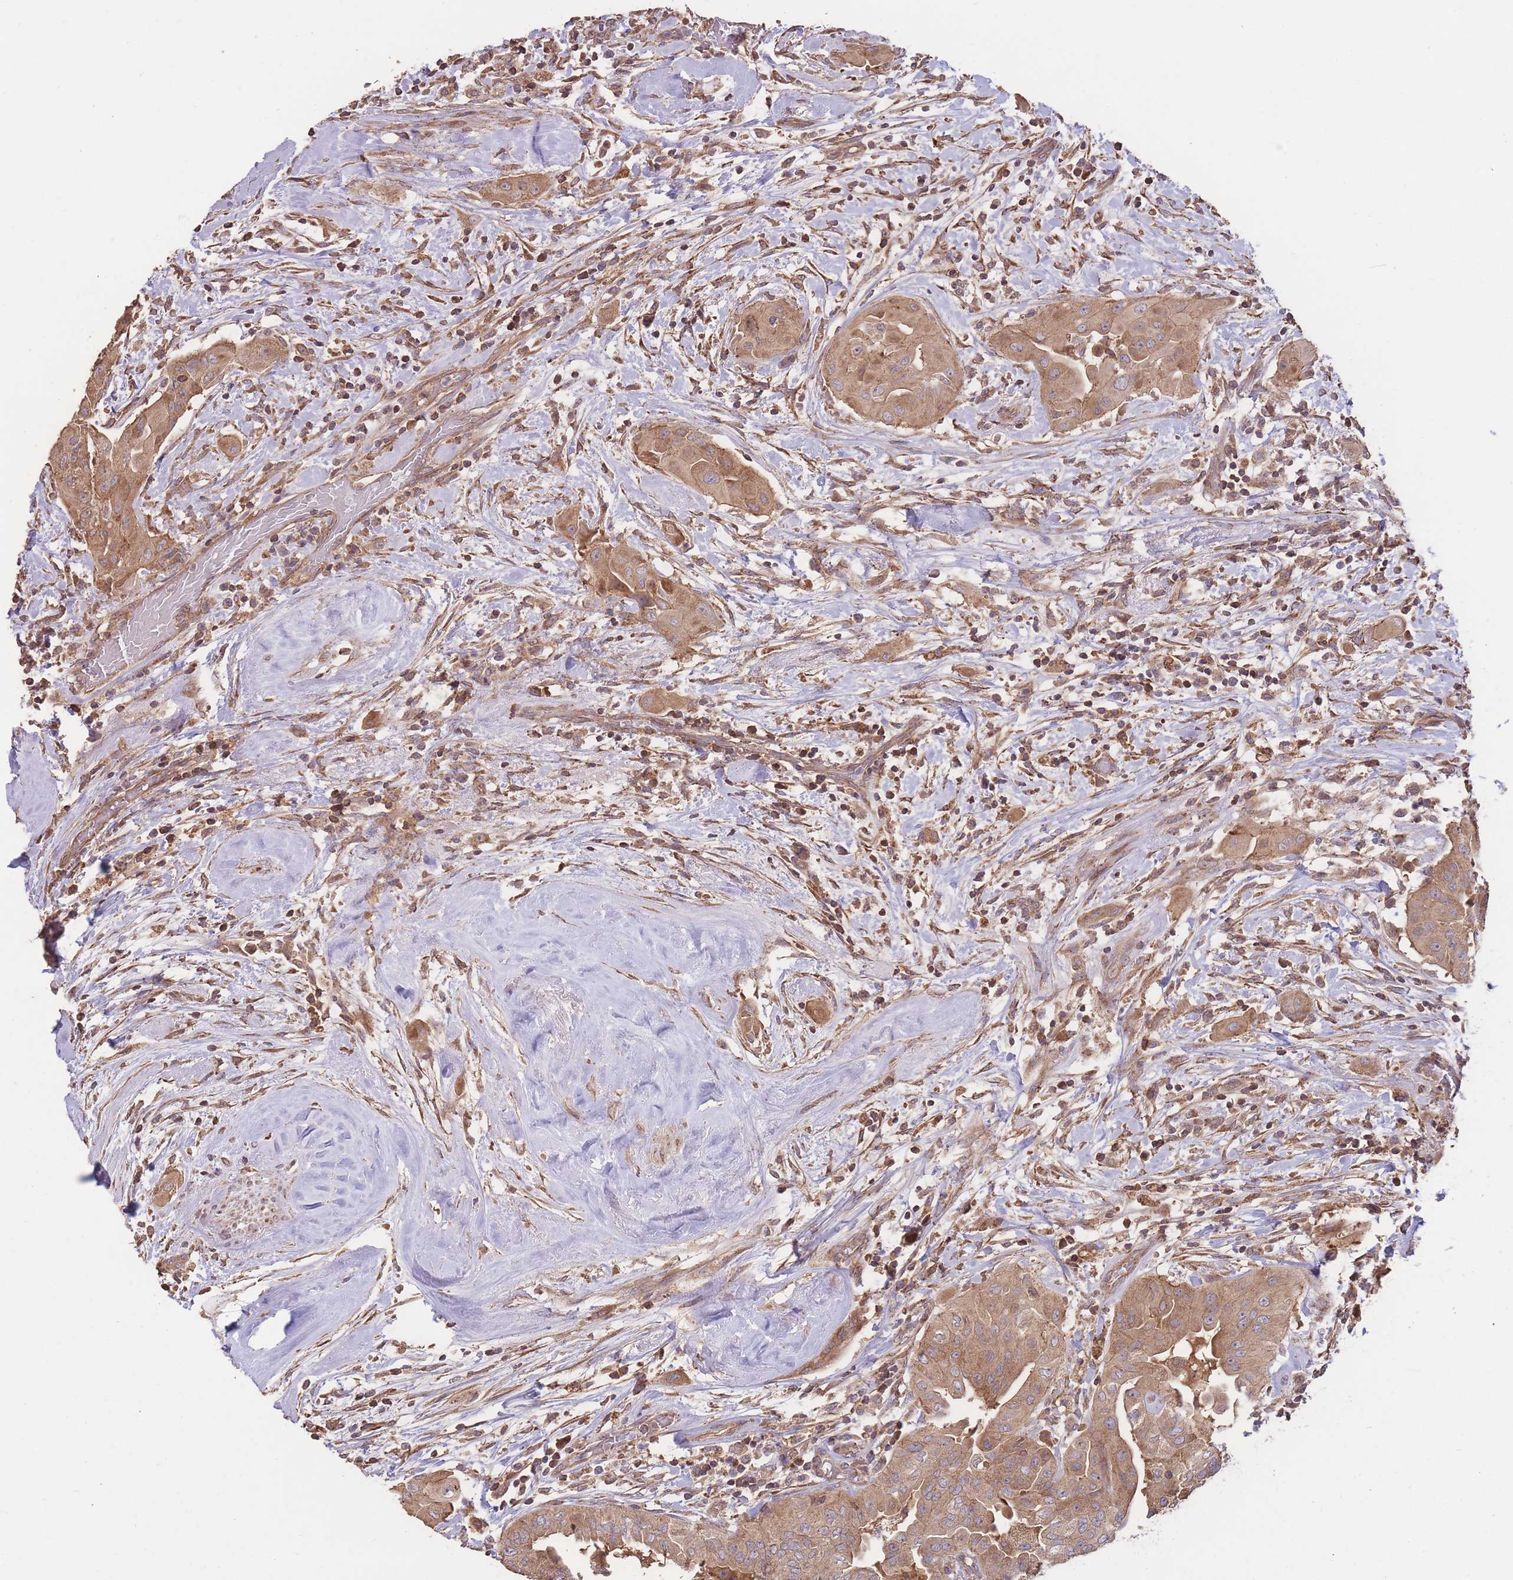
{"staining": {"intensity": "moderate", "quantity": ">75%", "location": "cytoplasmic/membranous"}, "tissue": "thyroid cancer", "cell_type": "Tumor cells", "image_type": "cancer", "snomed": [{"axis": "morphology", "description": "Papillary adenocarcinoma, NOS"}, {"axis": "topography", "description": "Thyroid gland"}], "caption": "Thyroid cancer stained with immunohistochemistry demonstrates moderate cytoplasmic/membranous positivity in approximately >75% of tumor cells.", "gene": "EEF1AKMT1", "patient": {"sex": "female", "age": 59}}